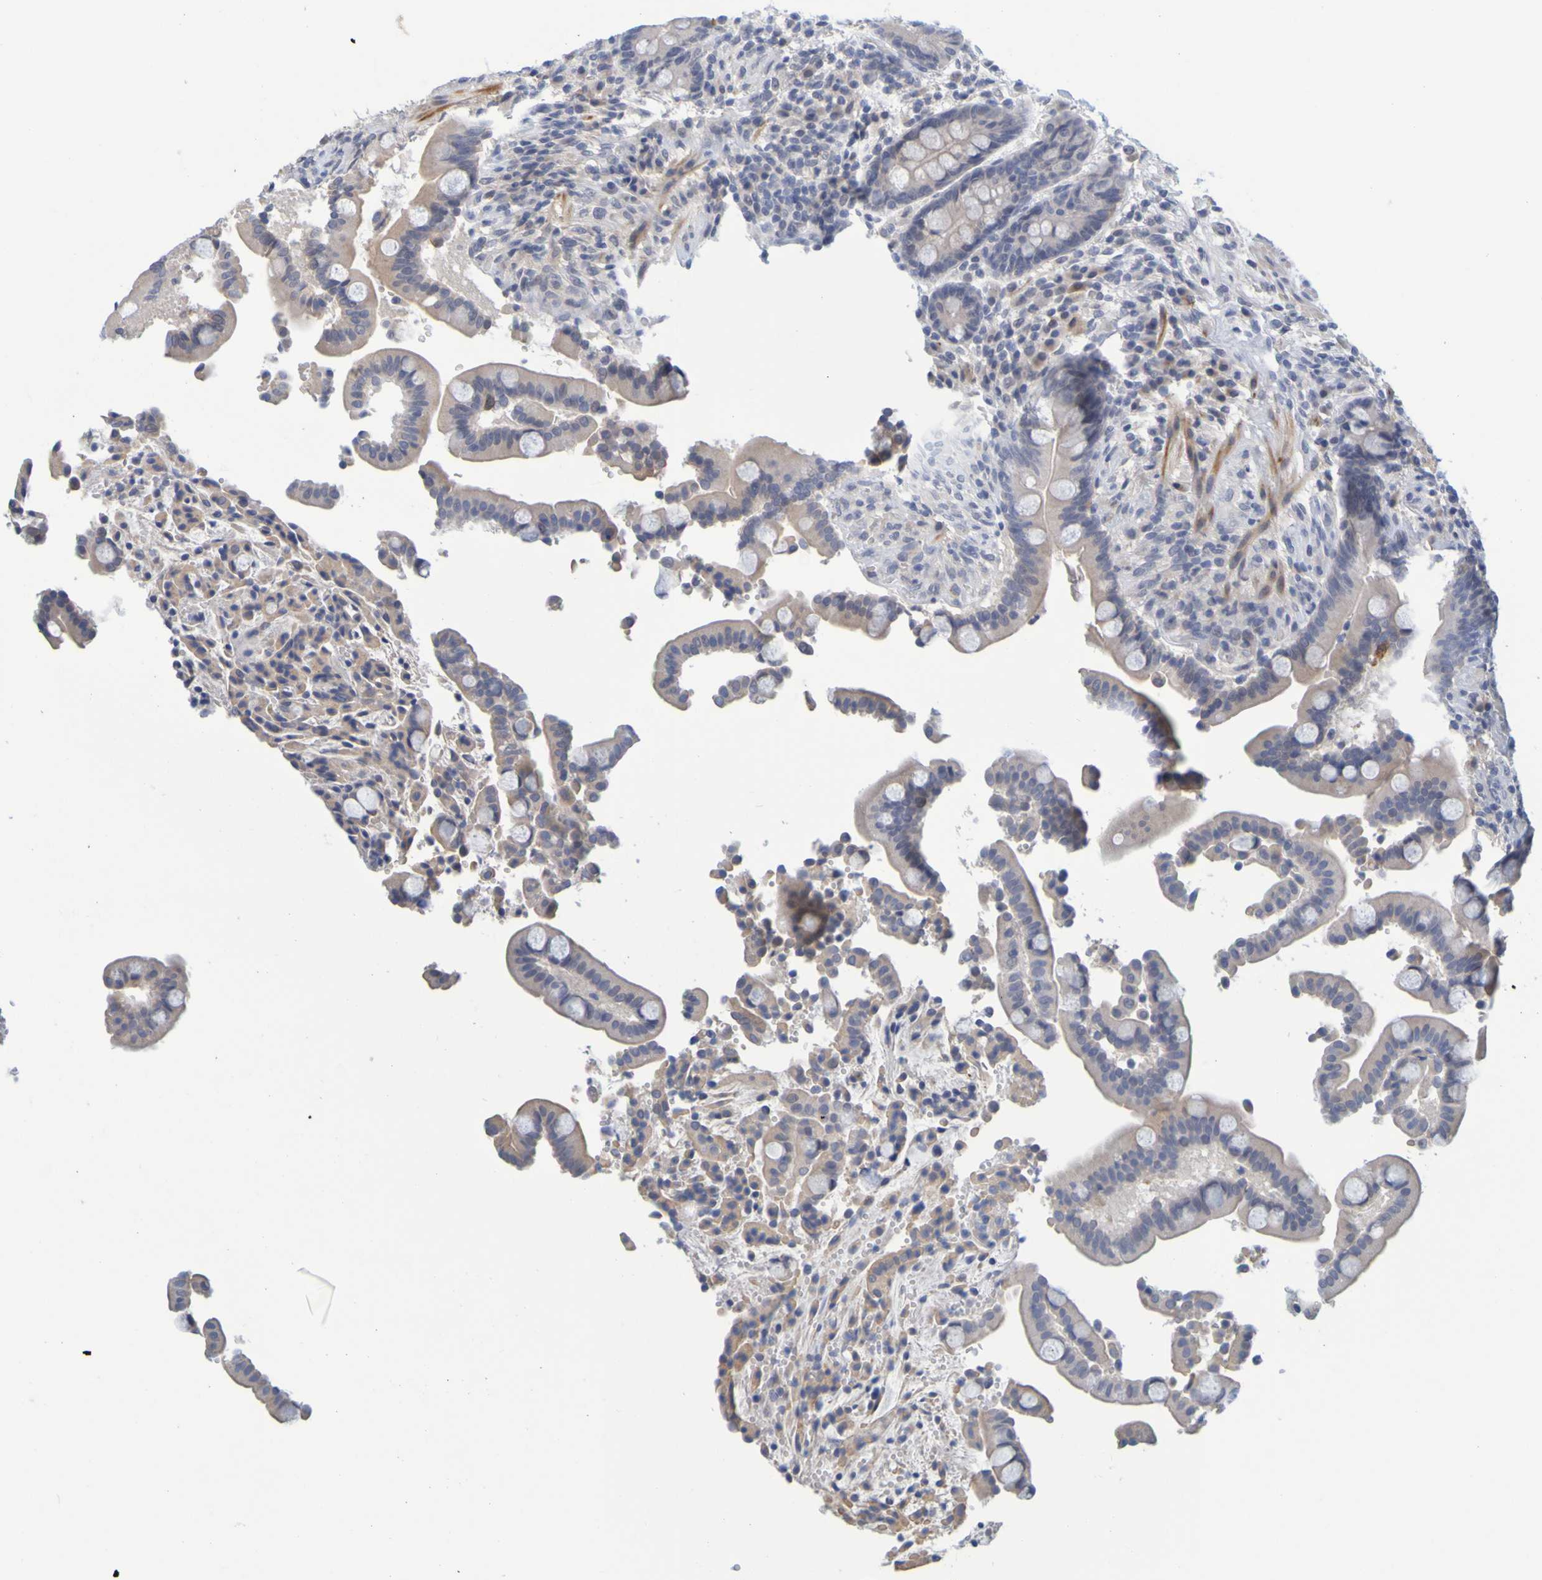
{"staining": {"intensity": "negative", "quantity": "none", "location": "none"}, "tissue": "colon", "cell_type": "Endothelial cells", "image_type": "normal", "snomed": [{"axis": "morphology", "description": "Normal tissue, NOS"}, {"axis": "topography", "description": "Colon"}], "caption": "The micrograph displays no significant expression in endothelial cells of colon.", "gene": "ENDOU", "patient": {"sex": "male", "age": 73}}